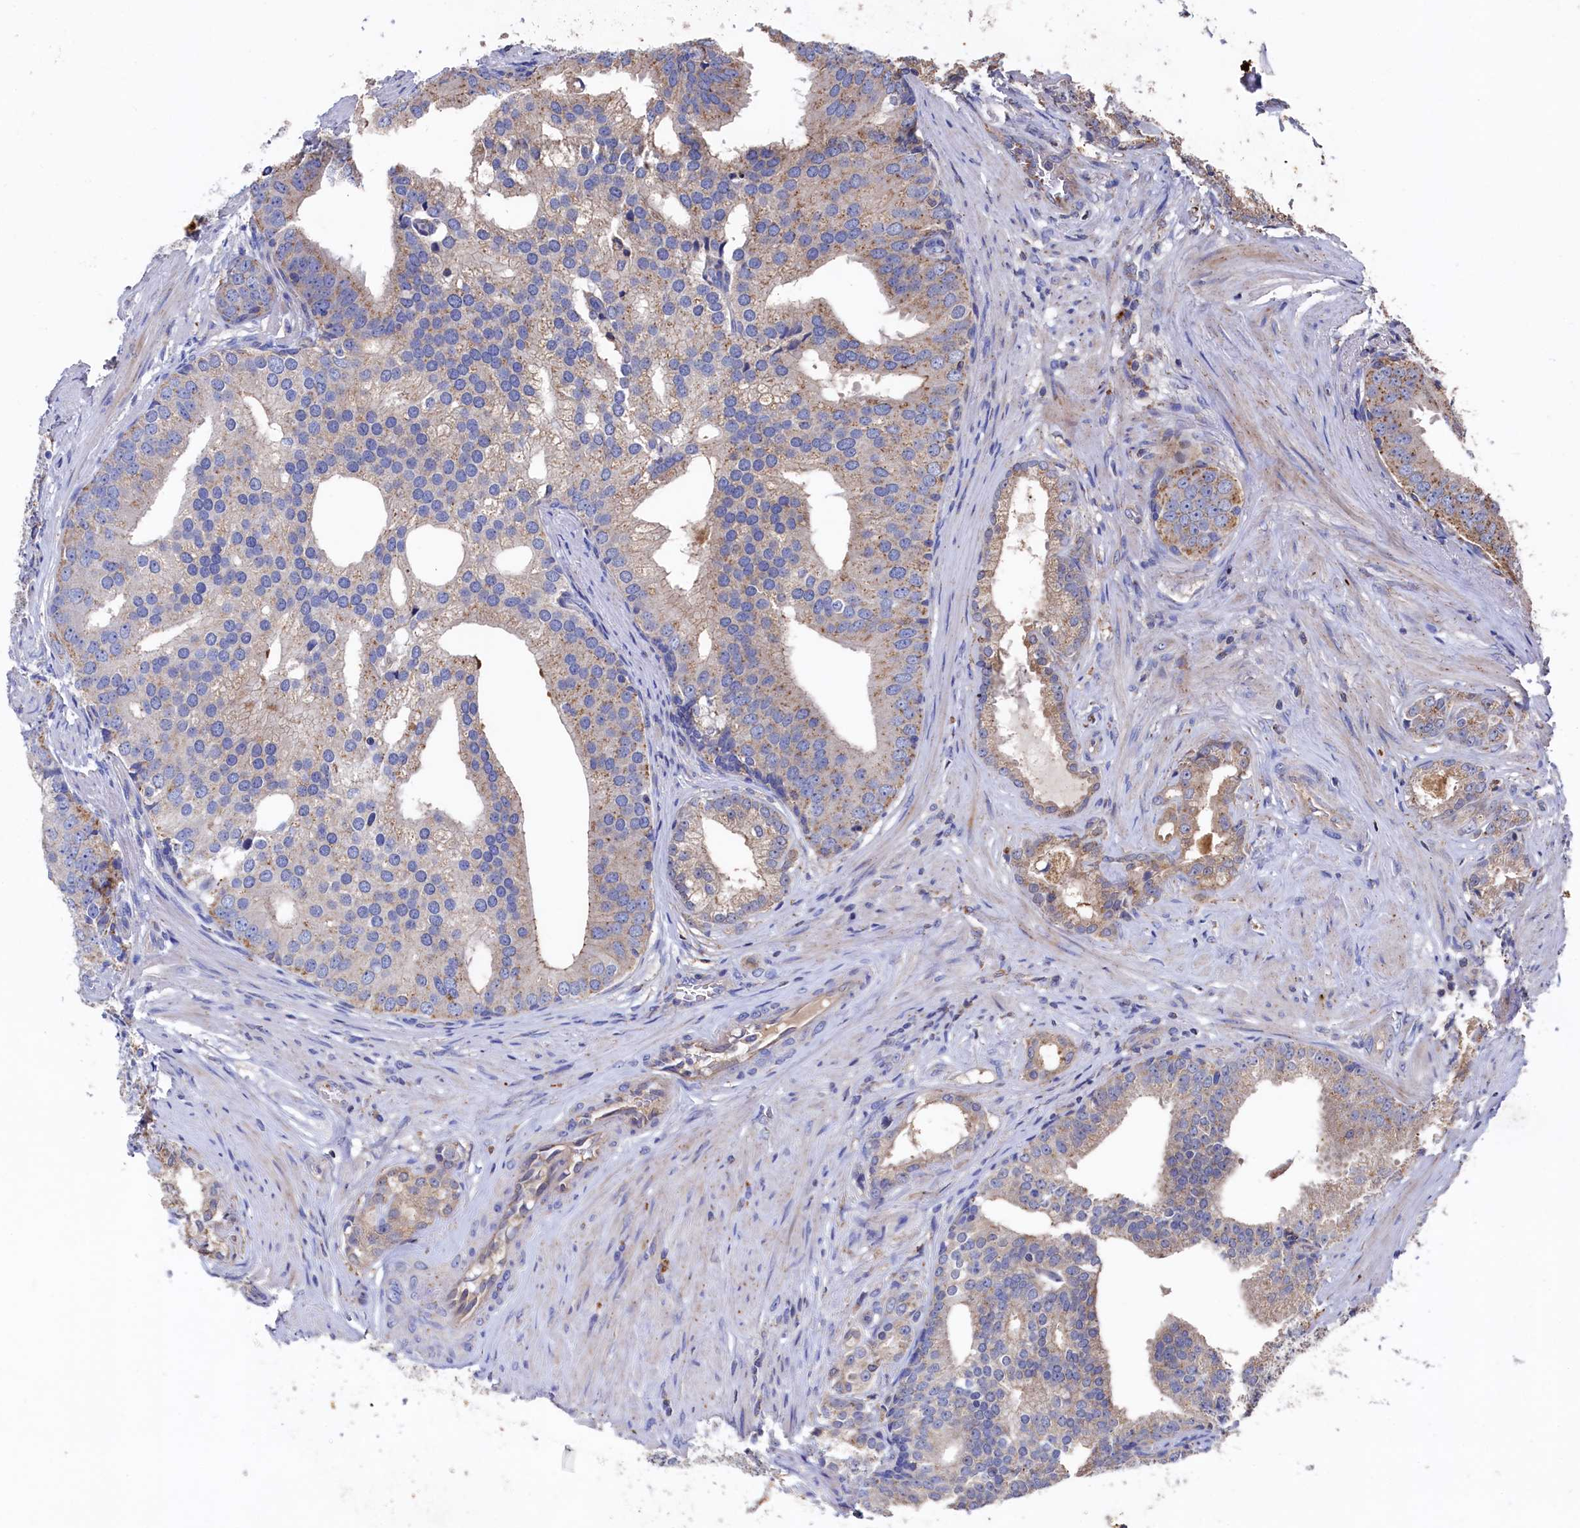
{"staining": {"intensity": "weak", "quantity": ">75%", "location": "cytoplasmic/membranous"}, "tissue": "prostate cancer", "cell_type": "Tumor cells", "image_type": "cancer", "snomed": [{"axis": "morphology", "description": "Adenocarcinoma, Low grade"}, {"axis": "topography", "description": "Prostate"}], "caption": "Brown immunohistochemical staining in human prostate cancer shows weak cytoplasmic/membranous positivity in about >75% of tumor cells.", "gene": "TK2", "patient": {"sex": "male", "age": 71}}